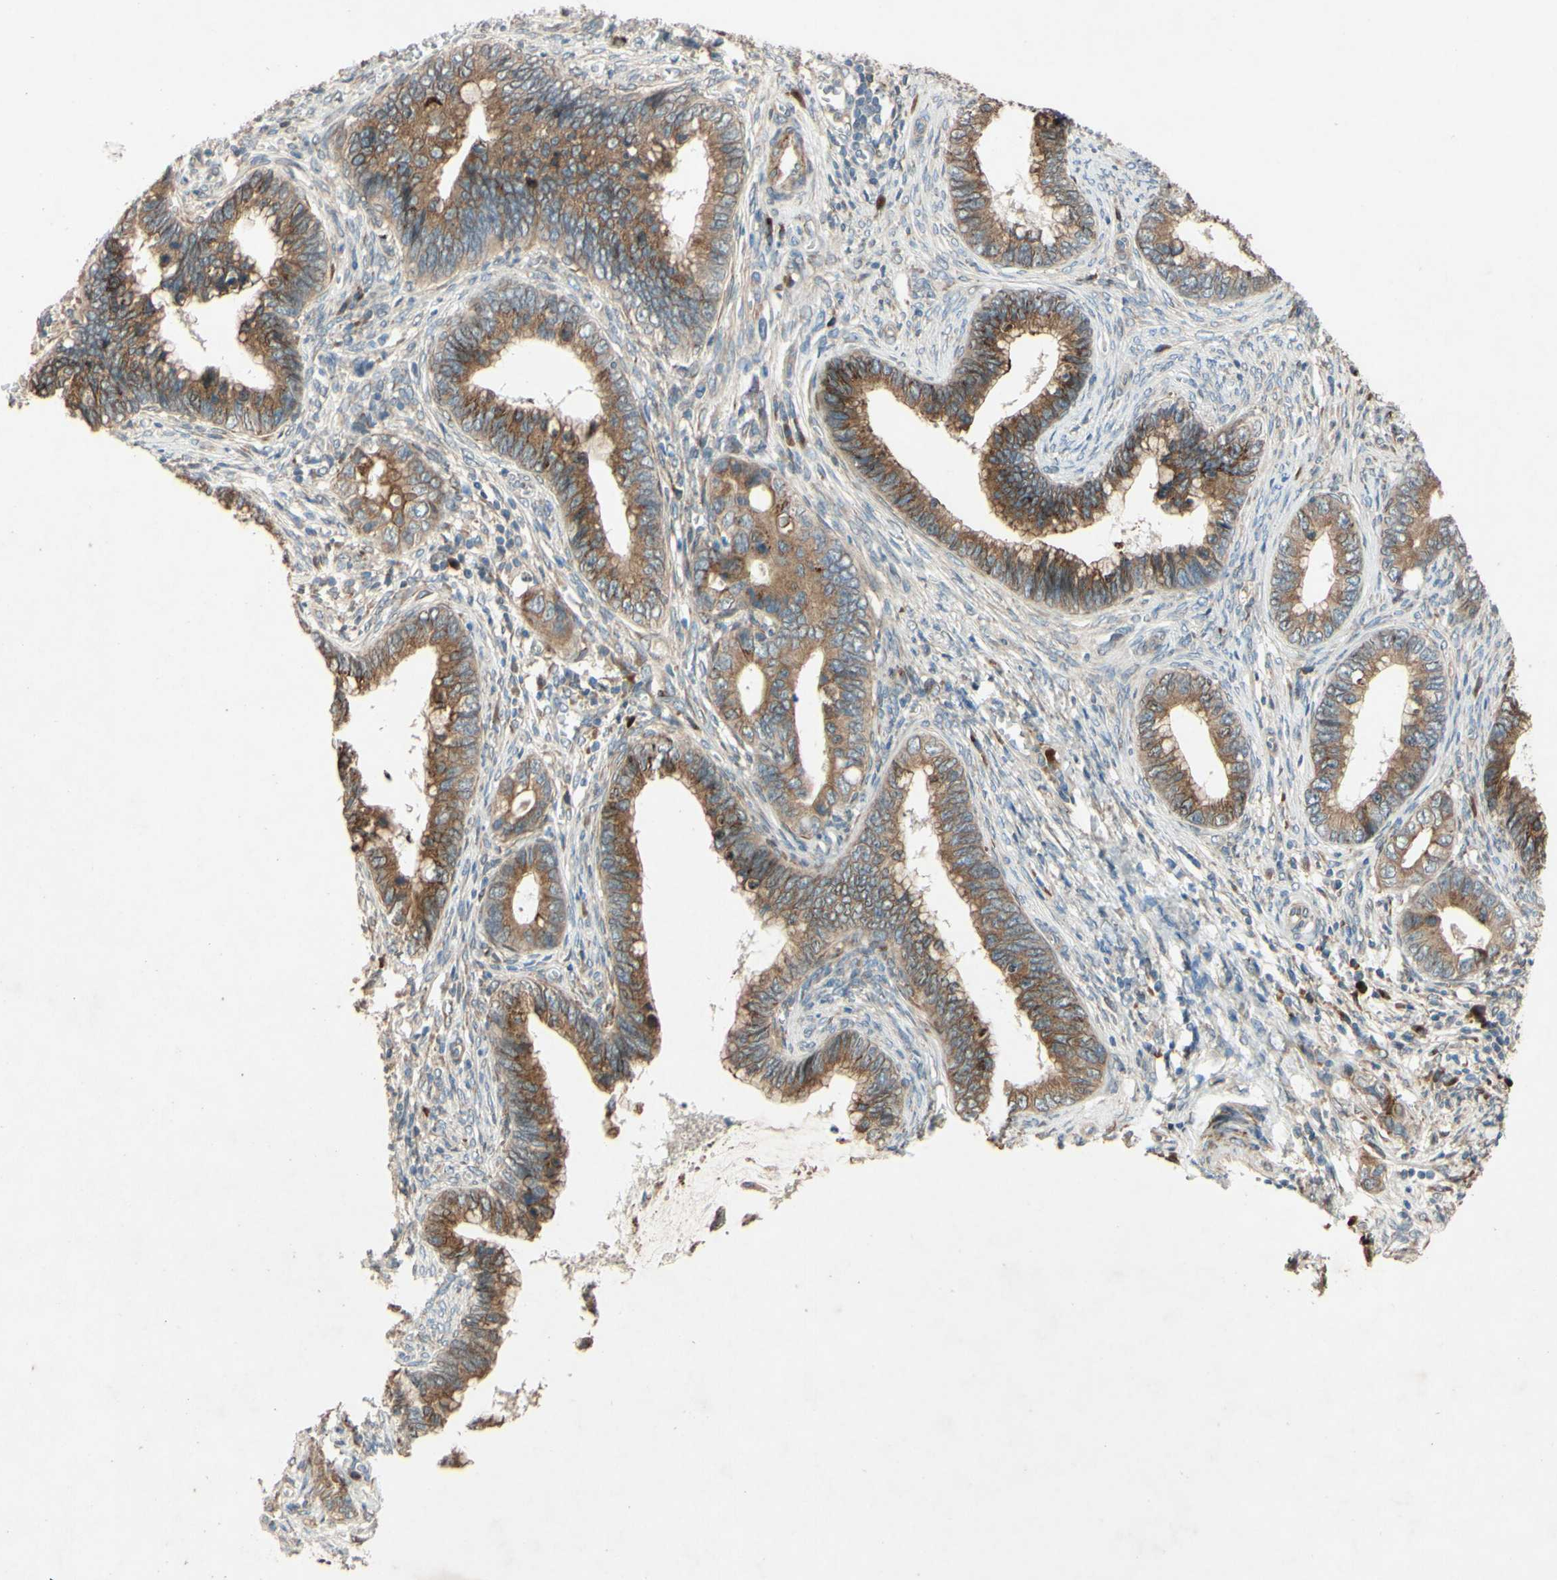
{"staining": {"intensity": "moderate", "quantity": ">75%", "location": "cytoplasmic/membranous"}, "tissue": "cervical cancer", "cell_type": "Tumor cells", "image_type": "cancer", "snomed": [{"axis": "morphology", "description": "Adenocarcinoma, NOS"}, {"axis": "topography", "description": "Cervix"}], "caption": "This is a photomicrograph of IHC staining of cervical cancer, which shows moderate staining in the cytoplasmic/membranous of tumor cells.", "gene": "PTPRU", "patient": {"sex": "female", "age": 44}}